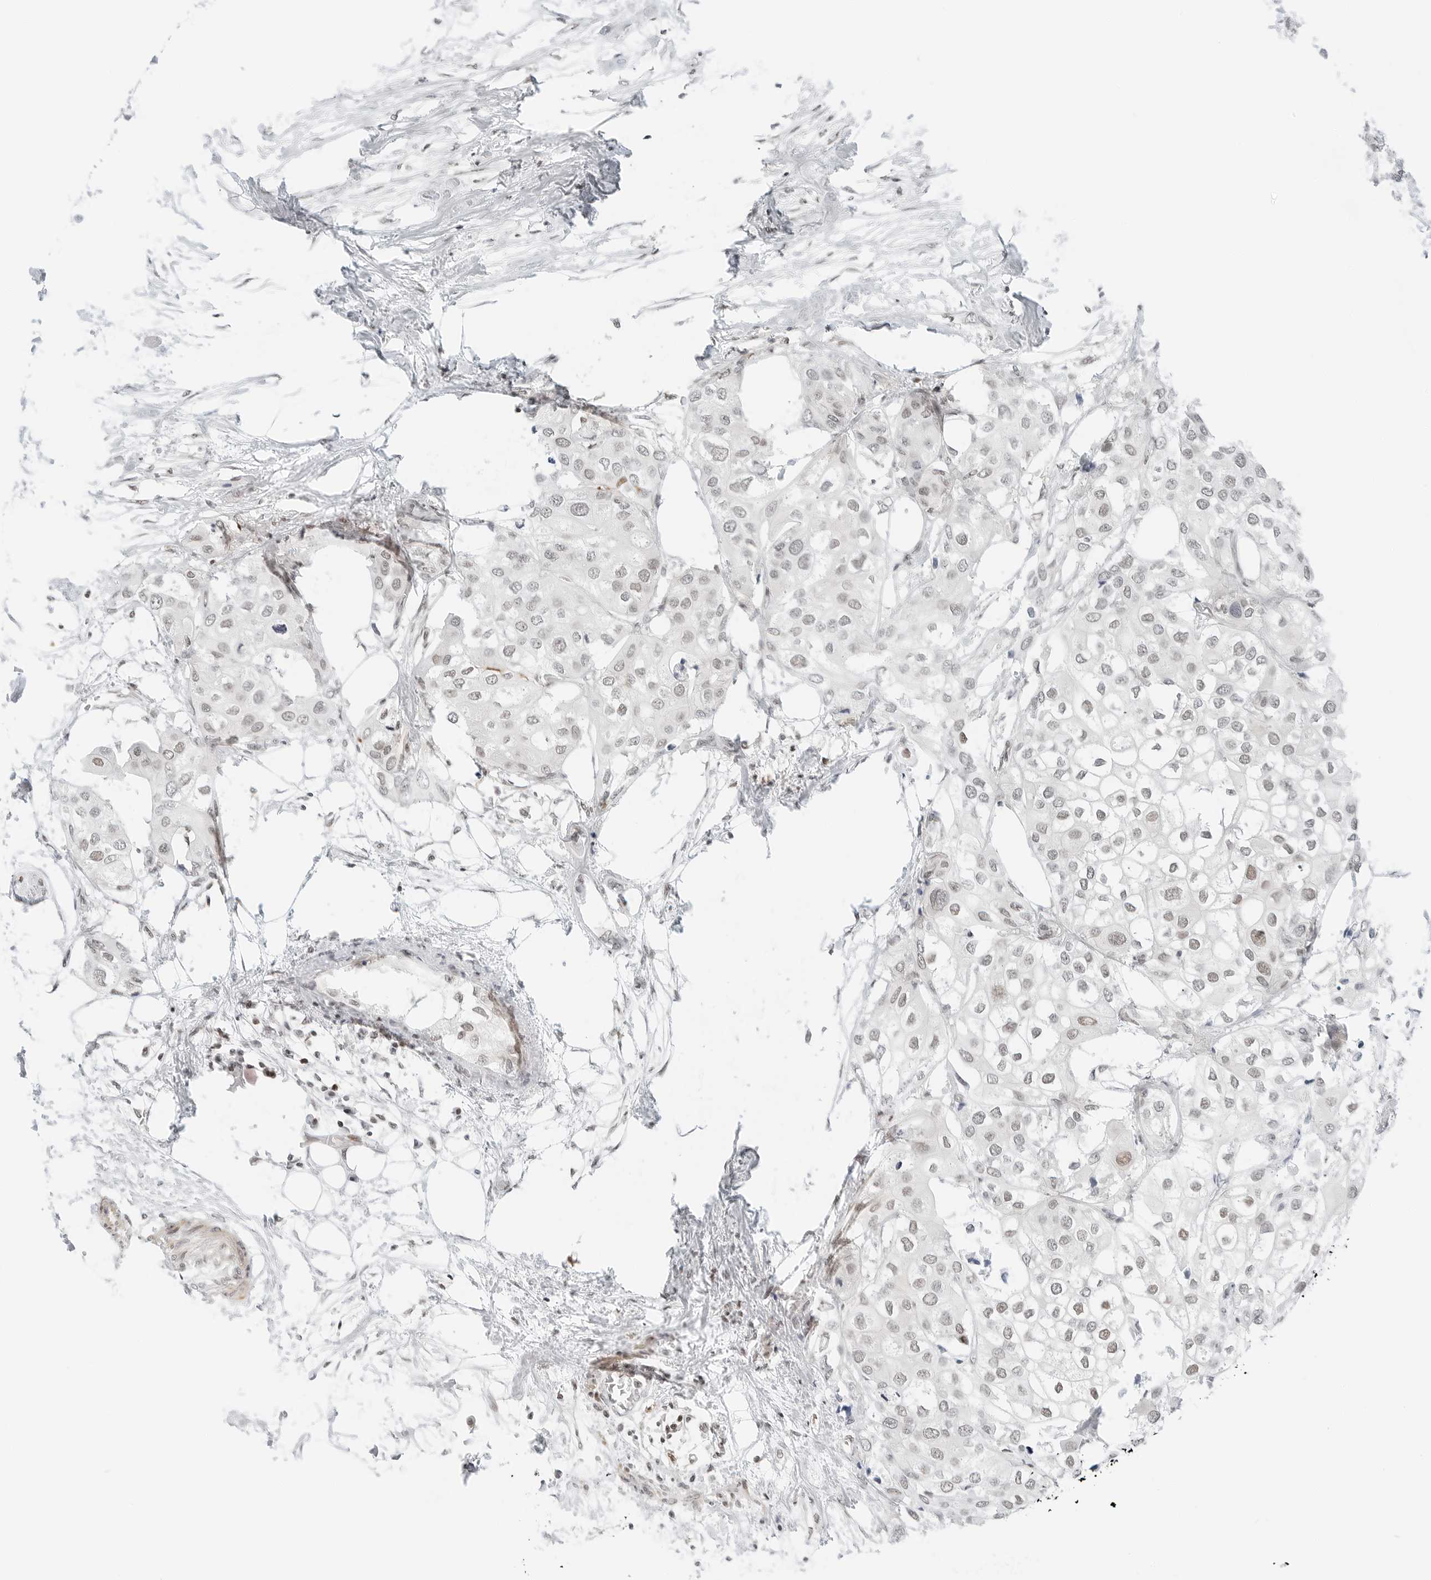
{"staining": {"intensity": "negative", "quantity": "none", "location": "none"}, "tissue": "urothelial cancer", "cell_type": "Tumor cells", "image_type": "cancer", "snomed": [{"axis": "morphology", "description": "Urothelial carcinoma, High grade"}, {"axis": "topography", "description": "Urinary bladder"}], "caption": "Protein analysis of urothelial cancer demonstrates no significant positivity in tumor cells. (Immunohistochemistry (ihc), brightfield microscopy, high magnification).", "gene": "CRTC2", "patient": {"sex": "male", "age": 64}}